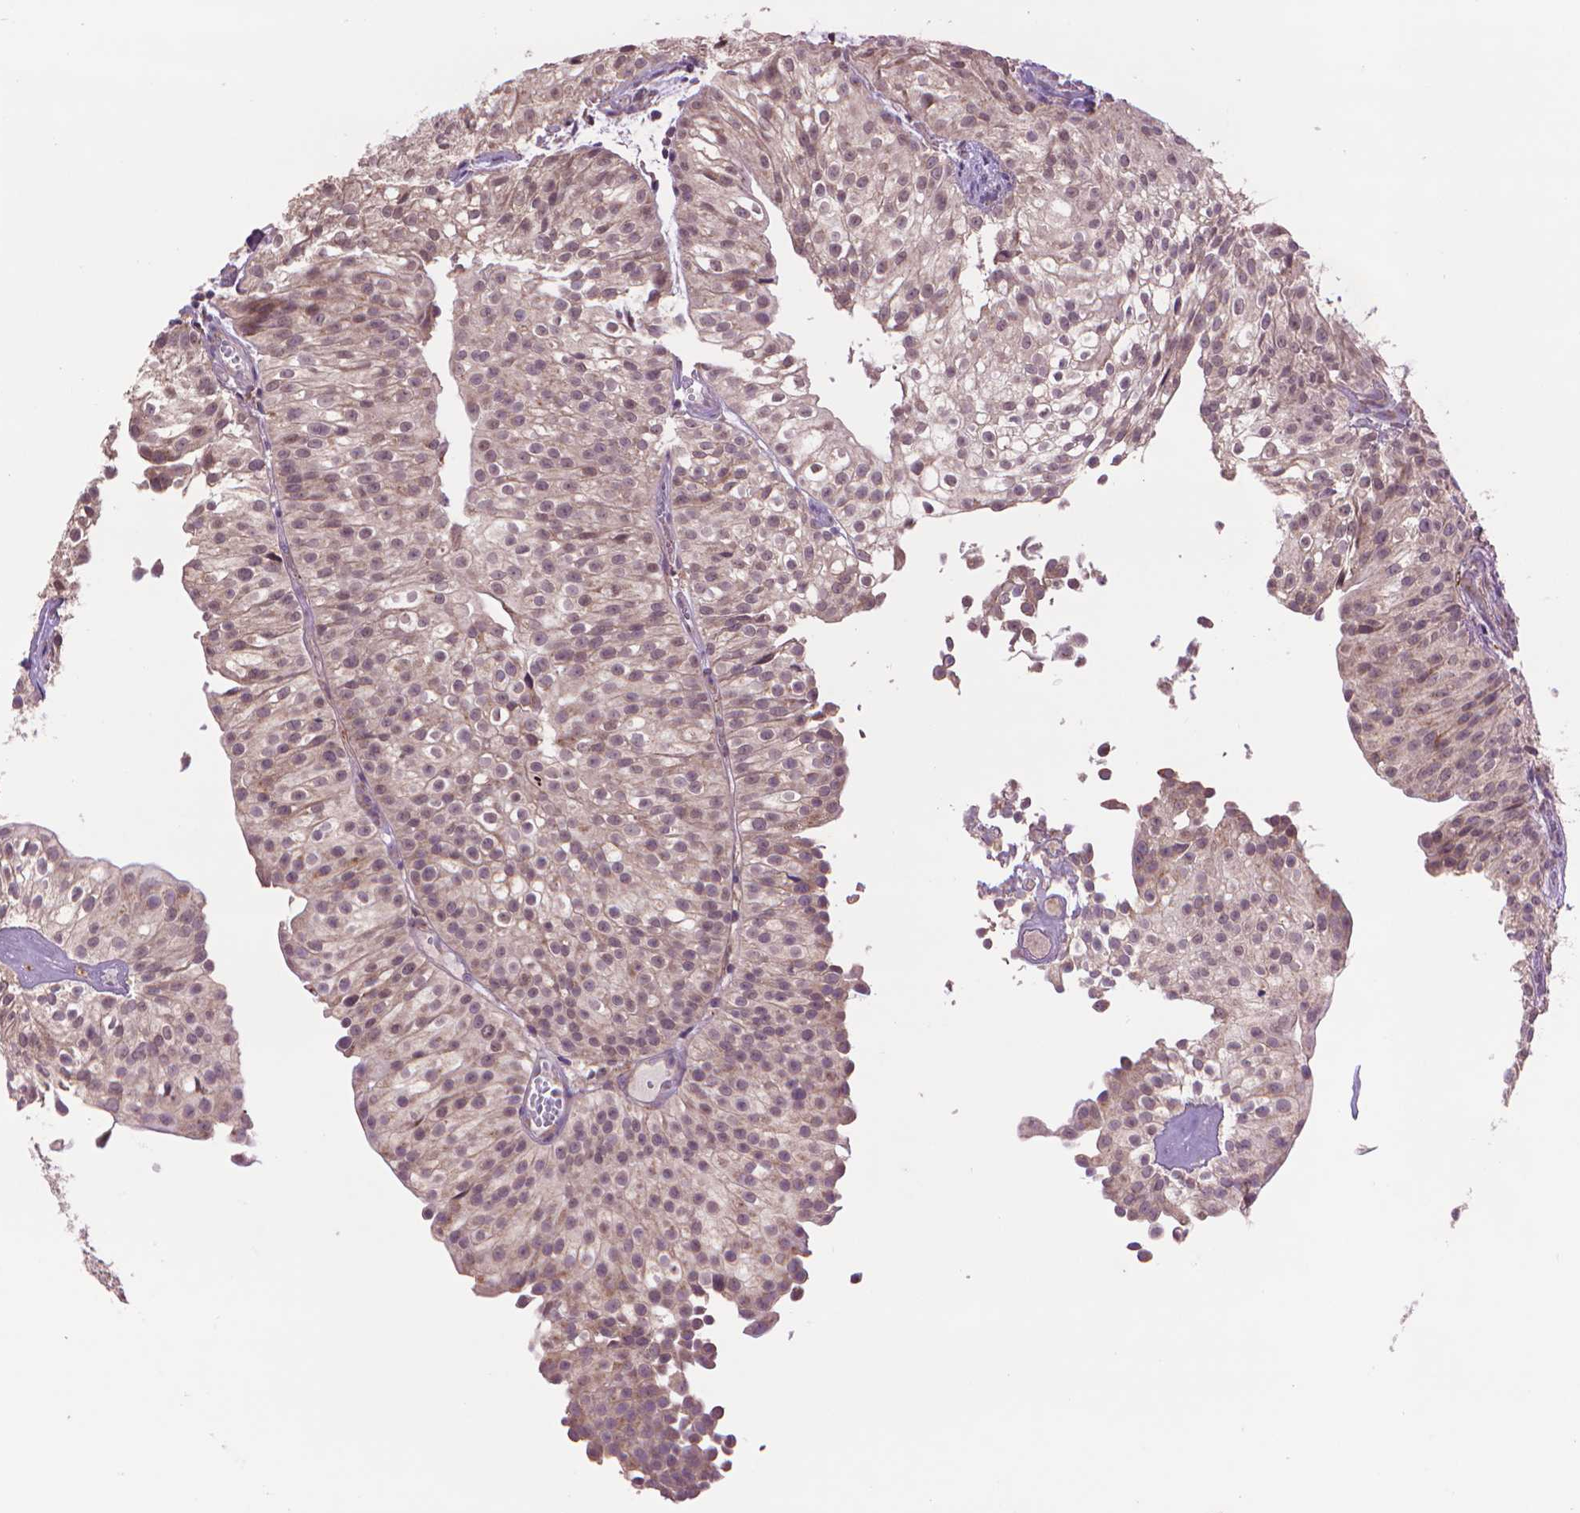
{"staining": {"intensity": "moderate", "quantity": "<25%", "location": "cytoplasmic/membranous"}, "tissue": "urothelial cancer", "cell_type": "Tumor cells", "image_type": "cancer", "snomed": [{"axis": "morphology", "description": "Urothelial carcinoma, Low grade"}, {"axis": "topography", "description": "Urinary bladder"}], "caption": "IHC of human urothelial cancer displays low levels of moderate cytoplasmic/membranous expression in approximately <25% of tumor cells.", "gene": "GLB1", "patient": {"sex": "male", "age": 70}}